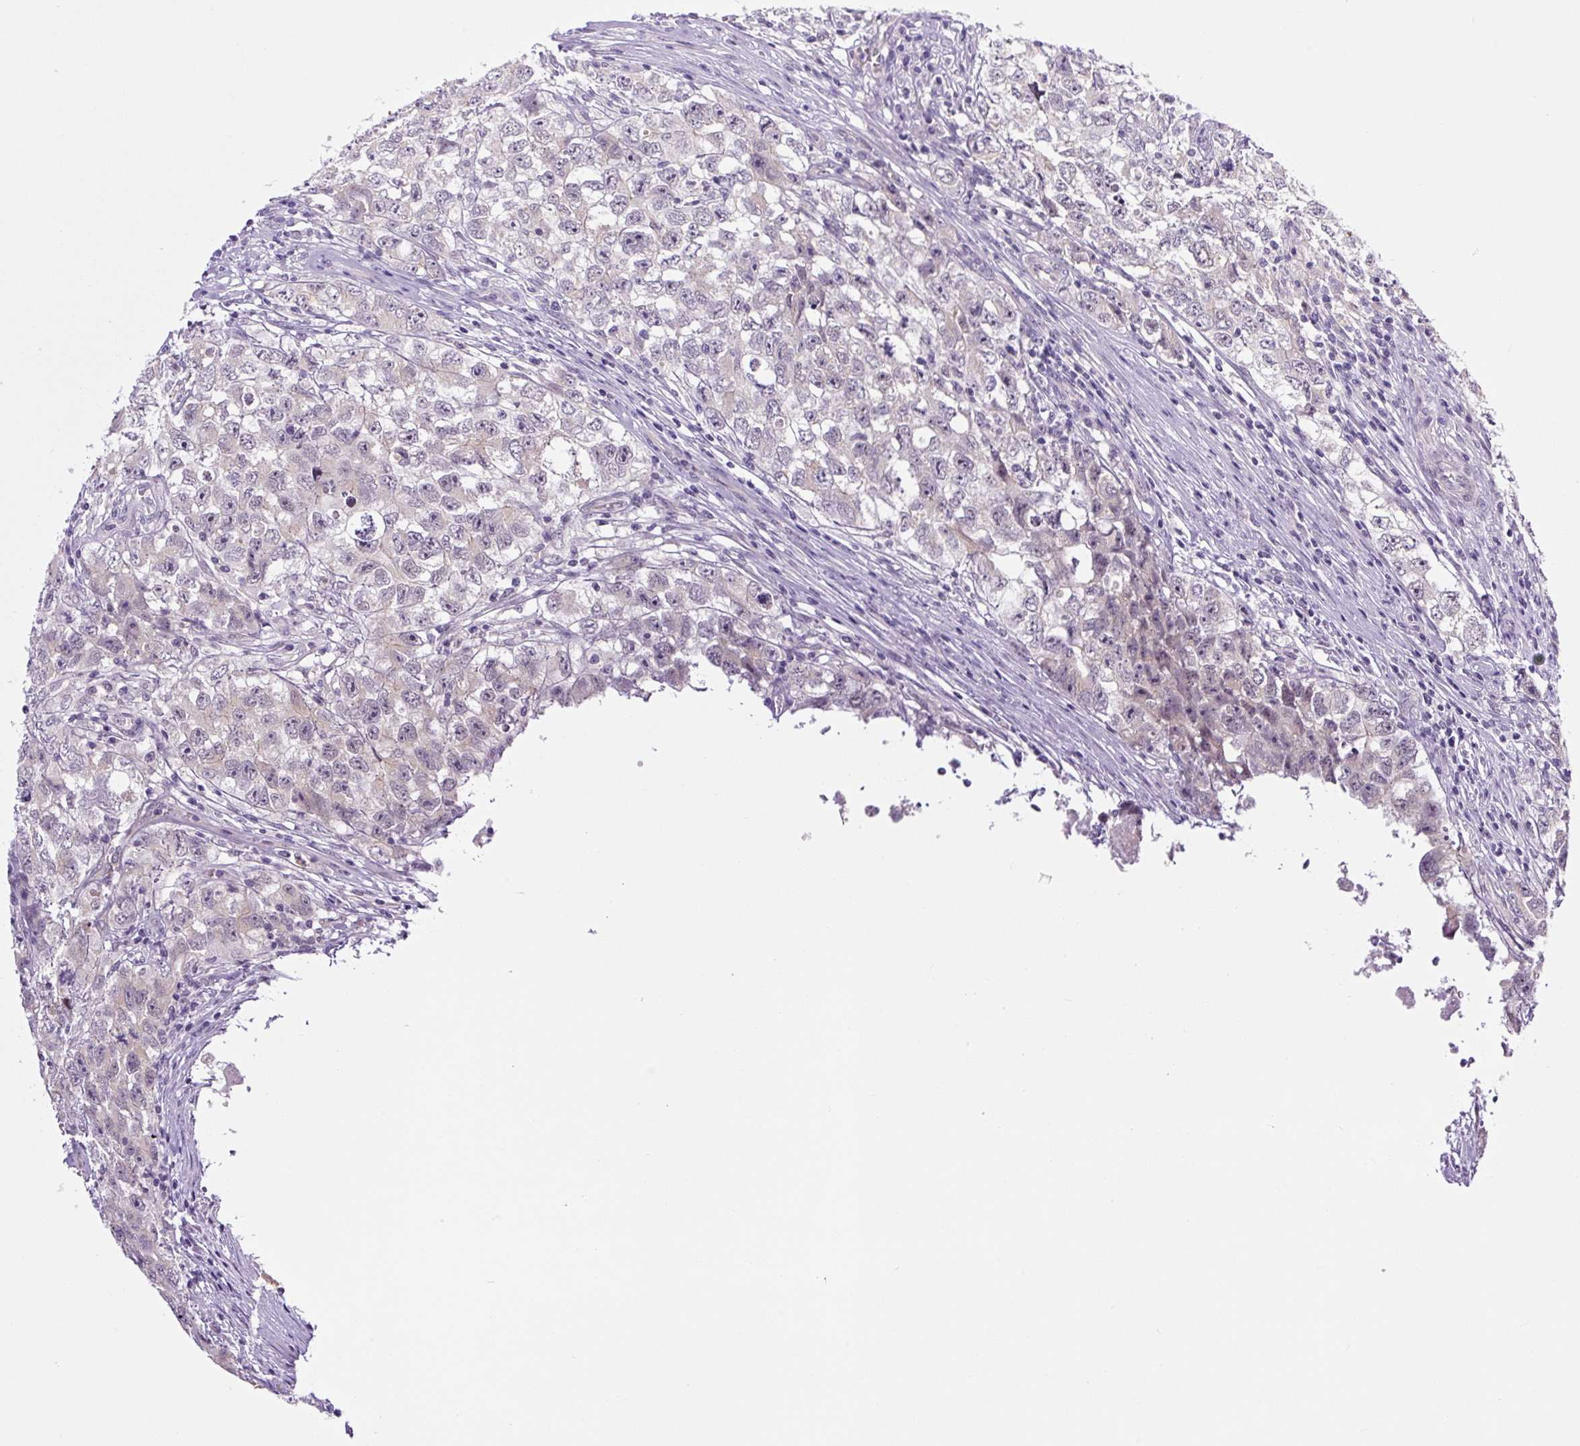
{"staining": {"intensity": "negative", "quantity": "none", "location": "none"}, "tissue": "testis cancer", "cell_type": "Tumor cells", "image_type": "cancer", "snomed": [{"axis": "morphology", "description": "Seminoma, NOS"}, {"axis": "morphology", "description": "Carcinoma, Embryonal, NOS"}, {"axis": "topography", "description": "Testis"}], "caption": "Testis cancer was stained to show a protein in brown. There is no significant staining in tumor cells. (DAB immunohistochemistry (IHC) visualized using brightfield microscopy, high magnification).", "gene": "PRKAA2", "patient": {"sex": "male", "age": 43}}